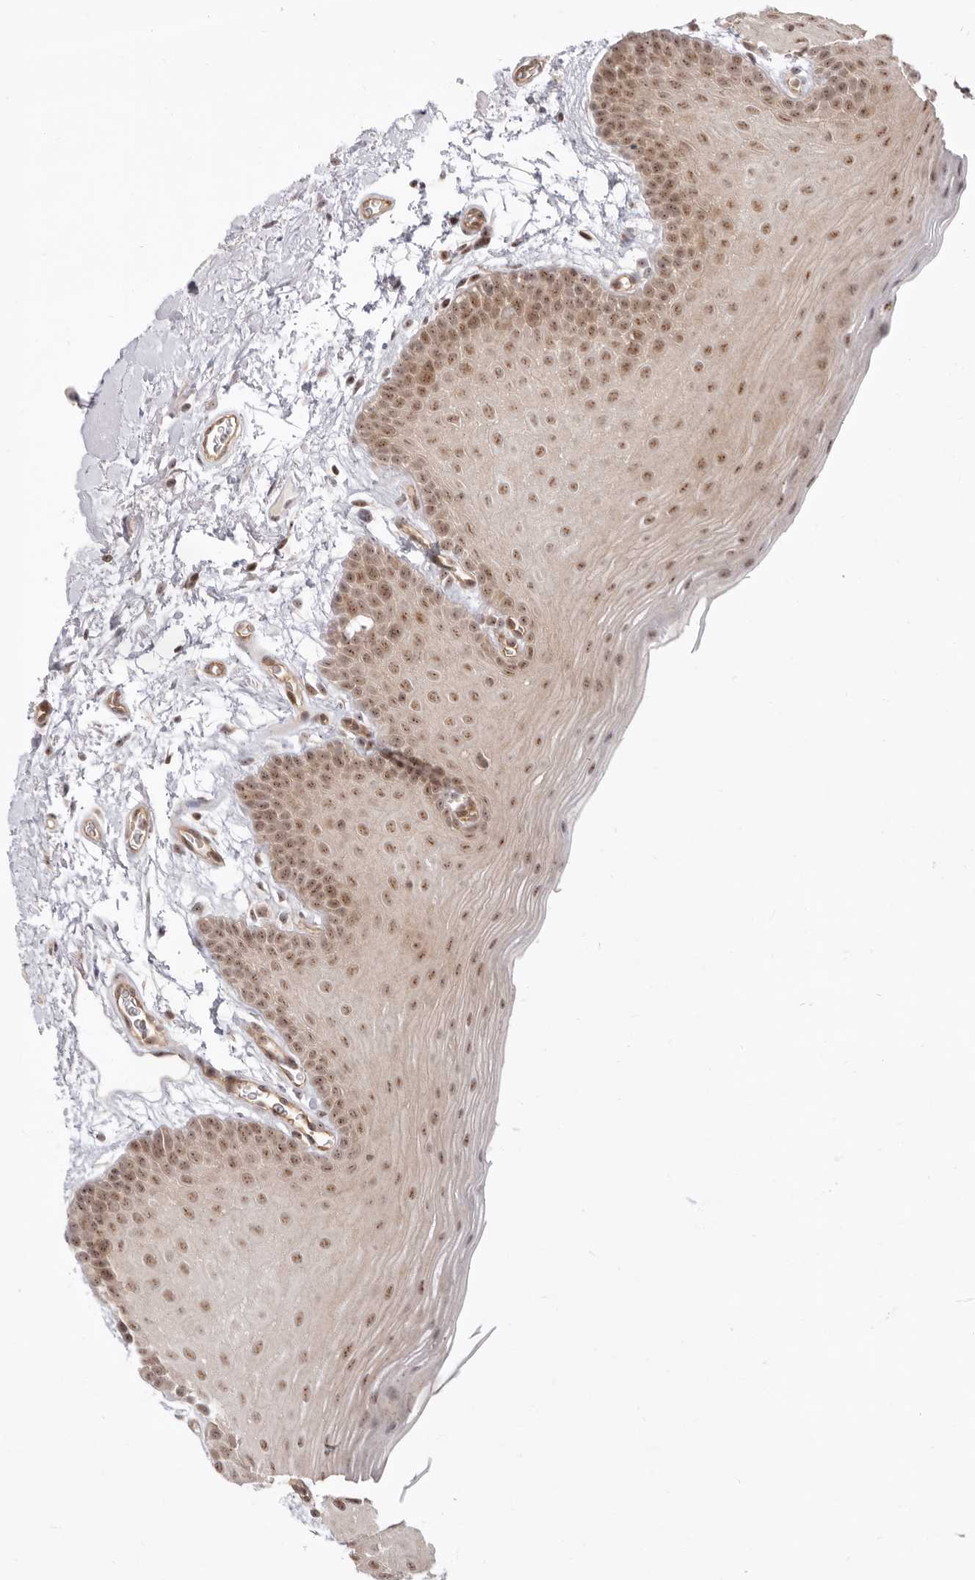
{"staining": {"intensity": "moderate", "quantity": ">75%", "location": "cytoplasmic/membranous,nuclear"}, "tissue": "oral mucosa", "cell_type": "Squamous epithelial cells", "image_type": "normal", "snomed": [{"axis": "morphology", "description": "Normal tissue, NOS"}, {"axis": "topography", "description": "Oral tissue"}], "caption": "The histopathology image shows immunohistochemical staining of normal oral mucosa. There is moderate cytoplasmic/membranous,nuclear positivity is present in approximately >75% of squamous epithelial cells.", "gene": "BAP1", "patient": {"sex": "male", "age": 62}}